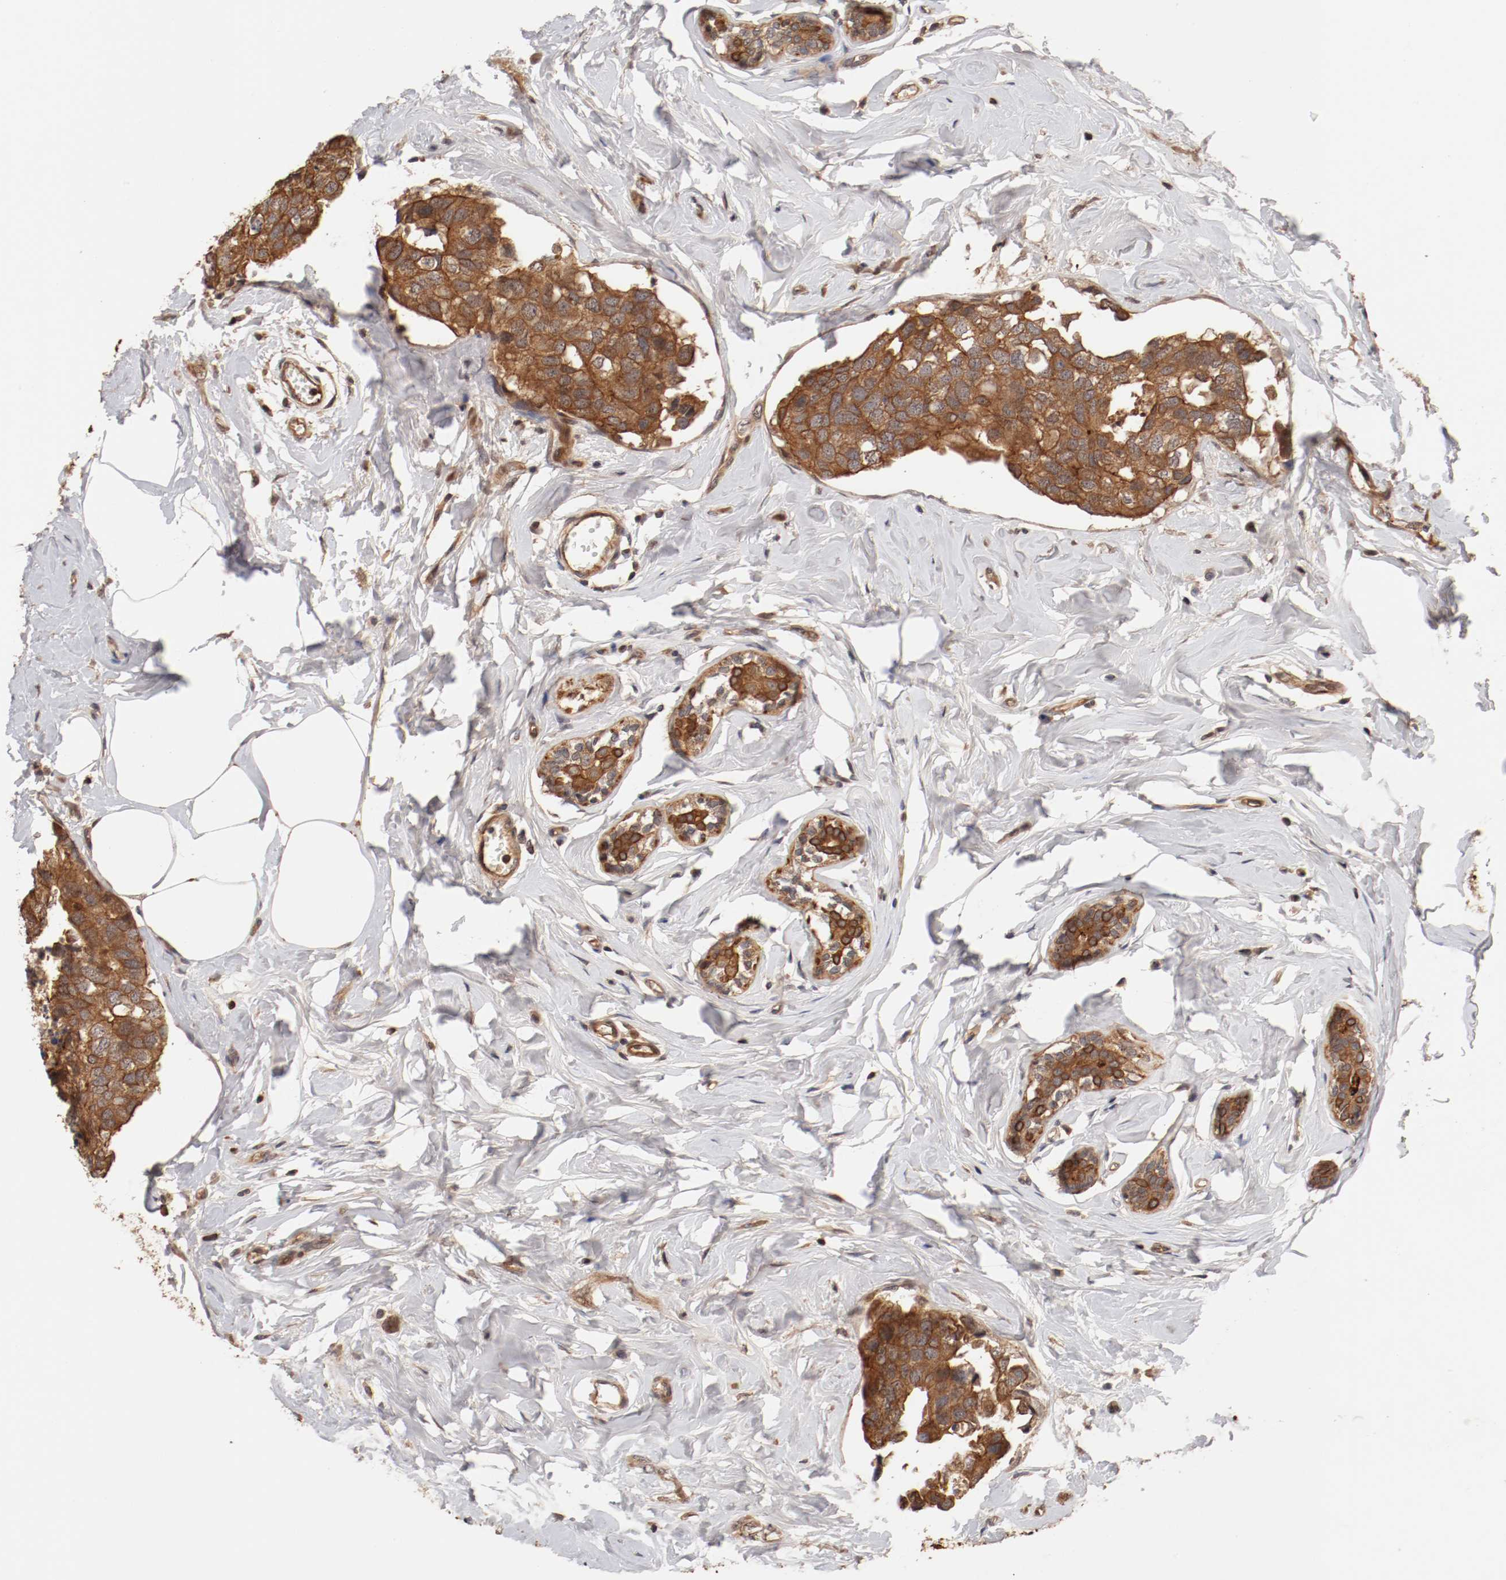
{"staining": {"intensity": "moderate", "quantity": ">75%", "location": "cytoplasmic/membranous"}, "tissue": "breast cancer", "cell_type": "Tumor cells", "image_type": "cancer", "snomed": [{"axis": "morphology", "description": "Normal tissue, NOS"}, {"axis": "morphology", "description": "Duct carcinoma"}, {"axis": "topography", "description": "Breast"}], "caption": "Moderate cytoplasmic/membranous positivity is seen in approximately >75% of tumor cells in infiltrating ductal carcinoma (breast).", "gene": "GUF1", "patient": {"sex": "female", "age": 50}}